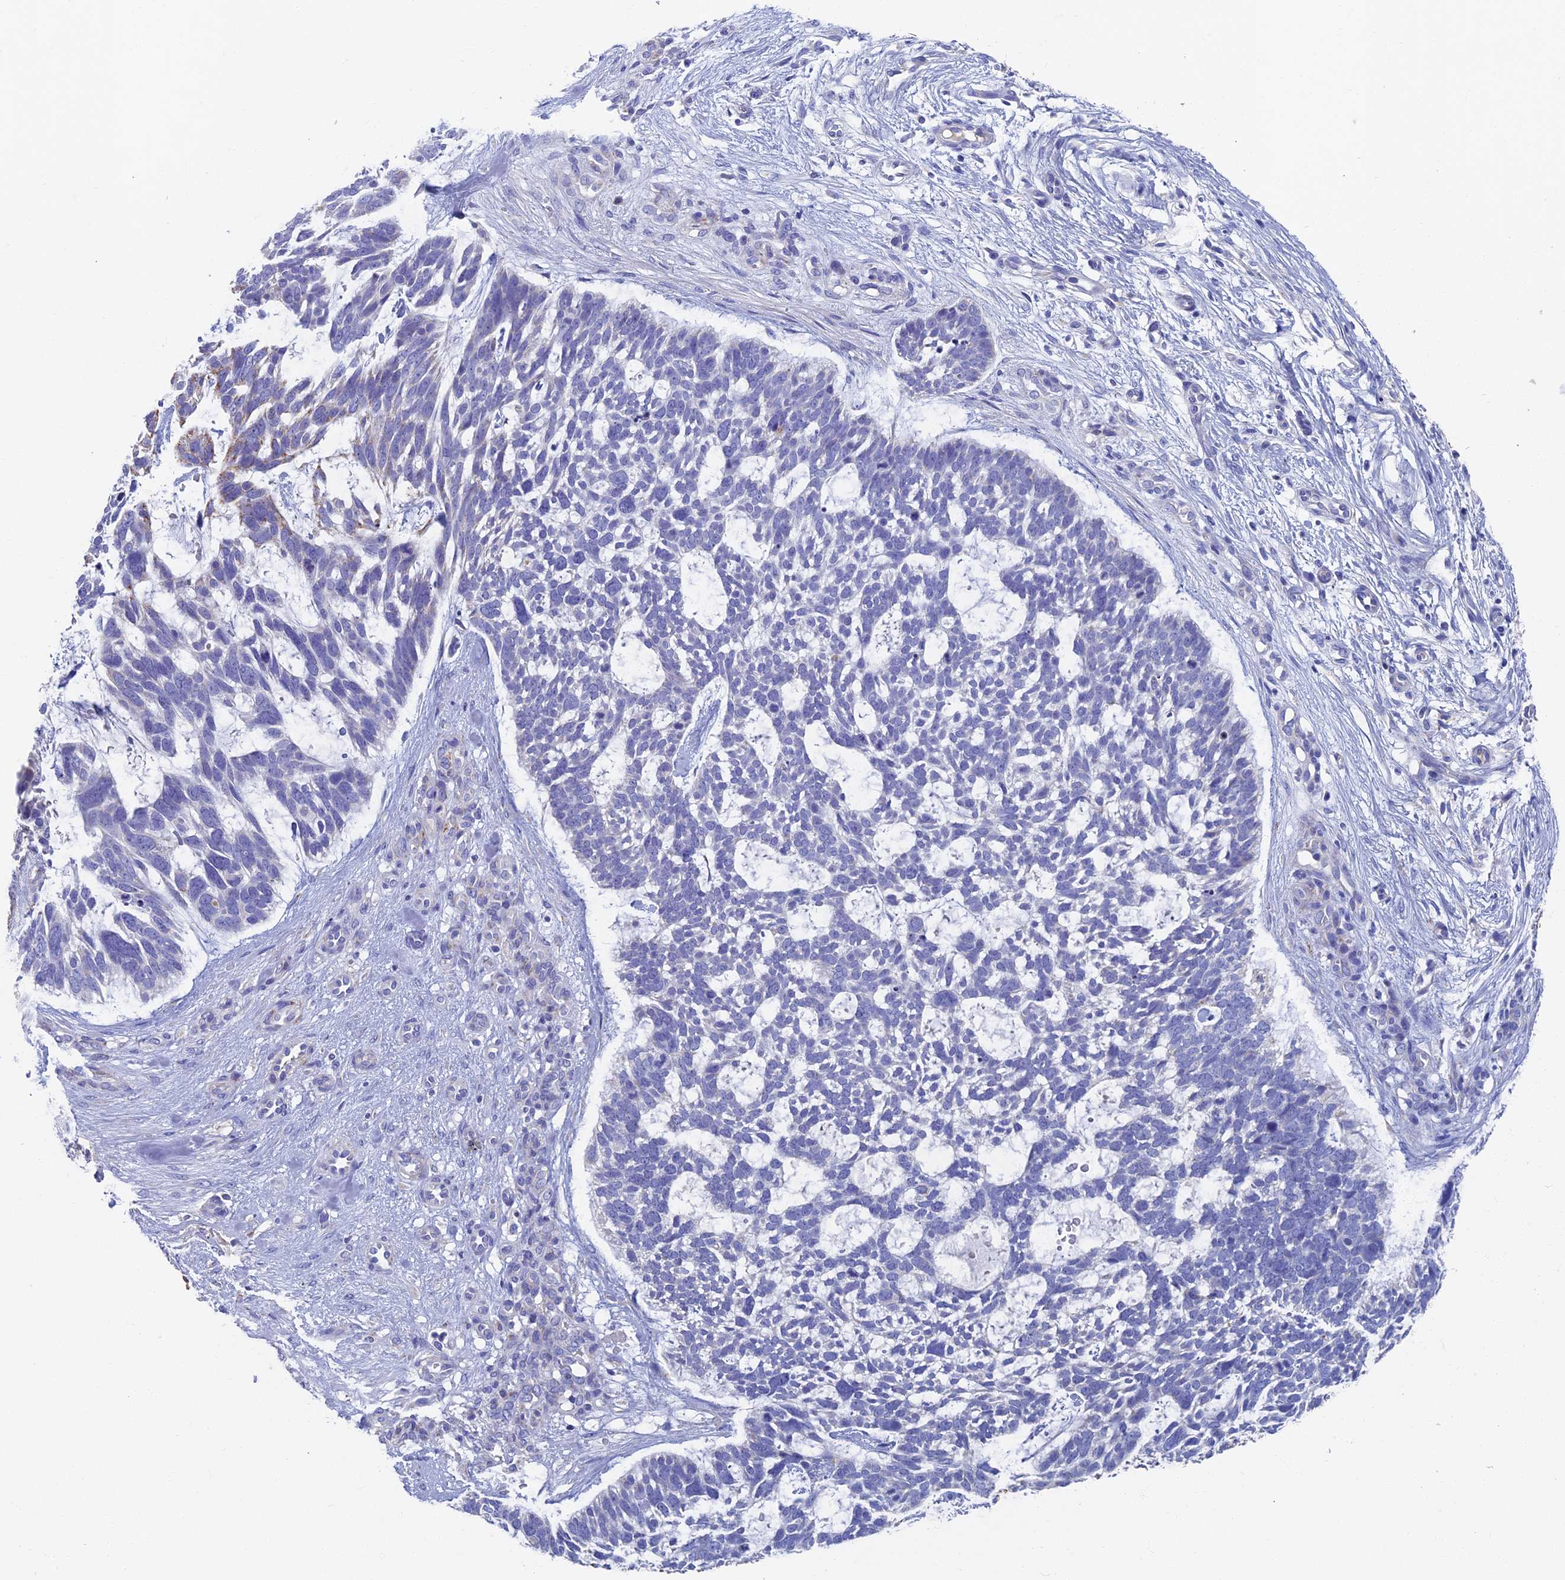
{"staining": {"intensity": "moderate", "quantity": "<25%", "location": "cytoplasmic/membranous"}, "tissue": "skin cancer", "cell_type": "Tumor cells", "image_type": "cancer", "snomed": [{"axis": "morphology", "description": "Basal cell carcinoma"}, {"axis": "topography", "description": "Skin"}], "caption": "Moderate cytoplasmic/membranous staining for a protein is present in approximately <25% of tumor cells of skin cancer (basal cell carcinoma) using IHC.", "gene": "OAT", "patient": {"sex": "male", "age": 88}}